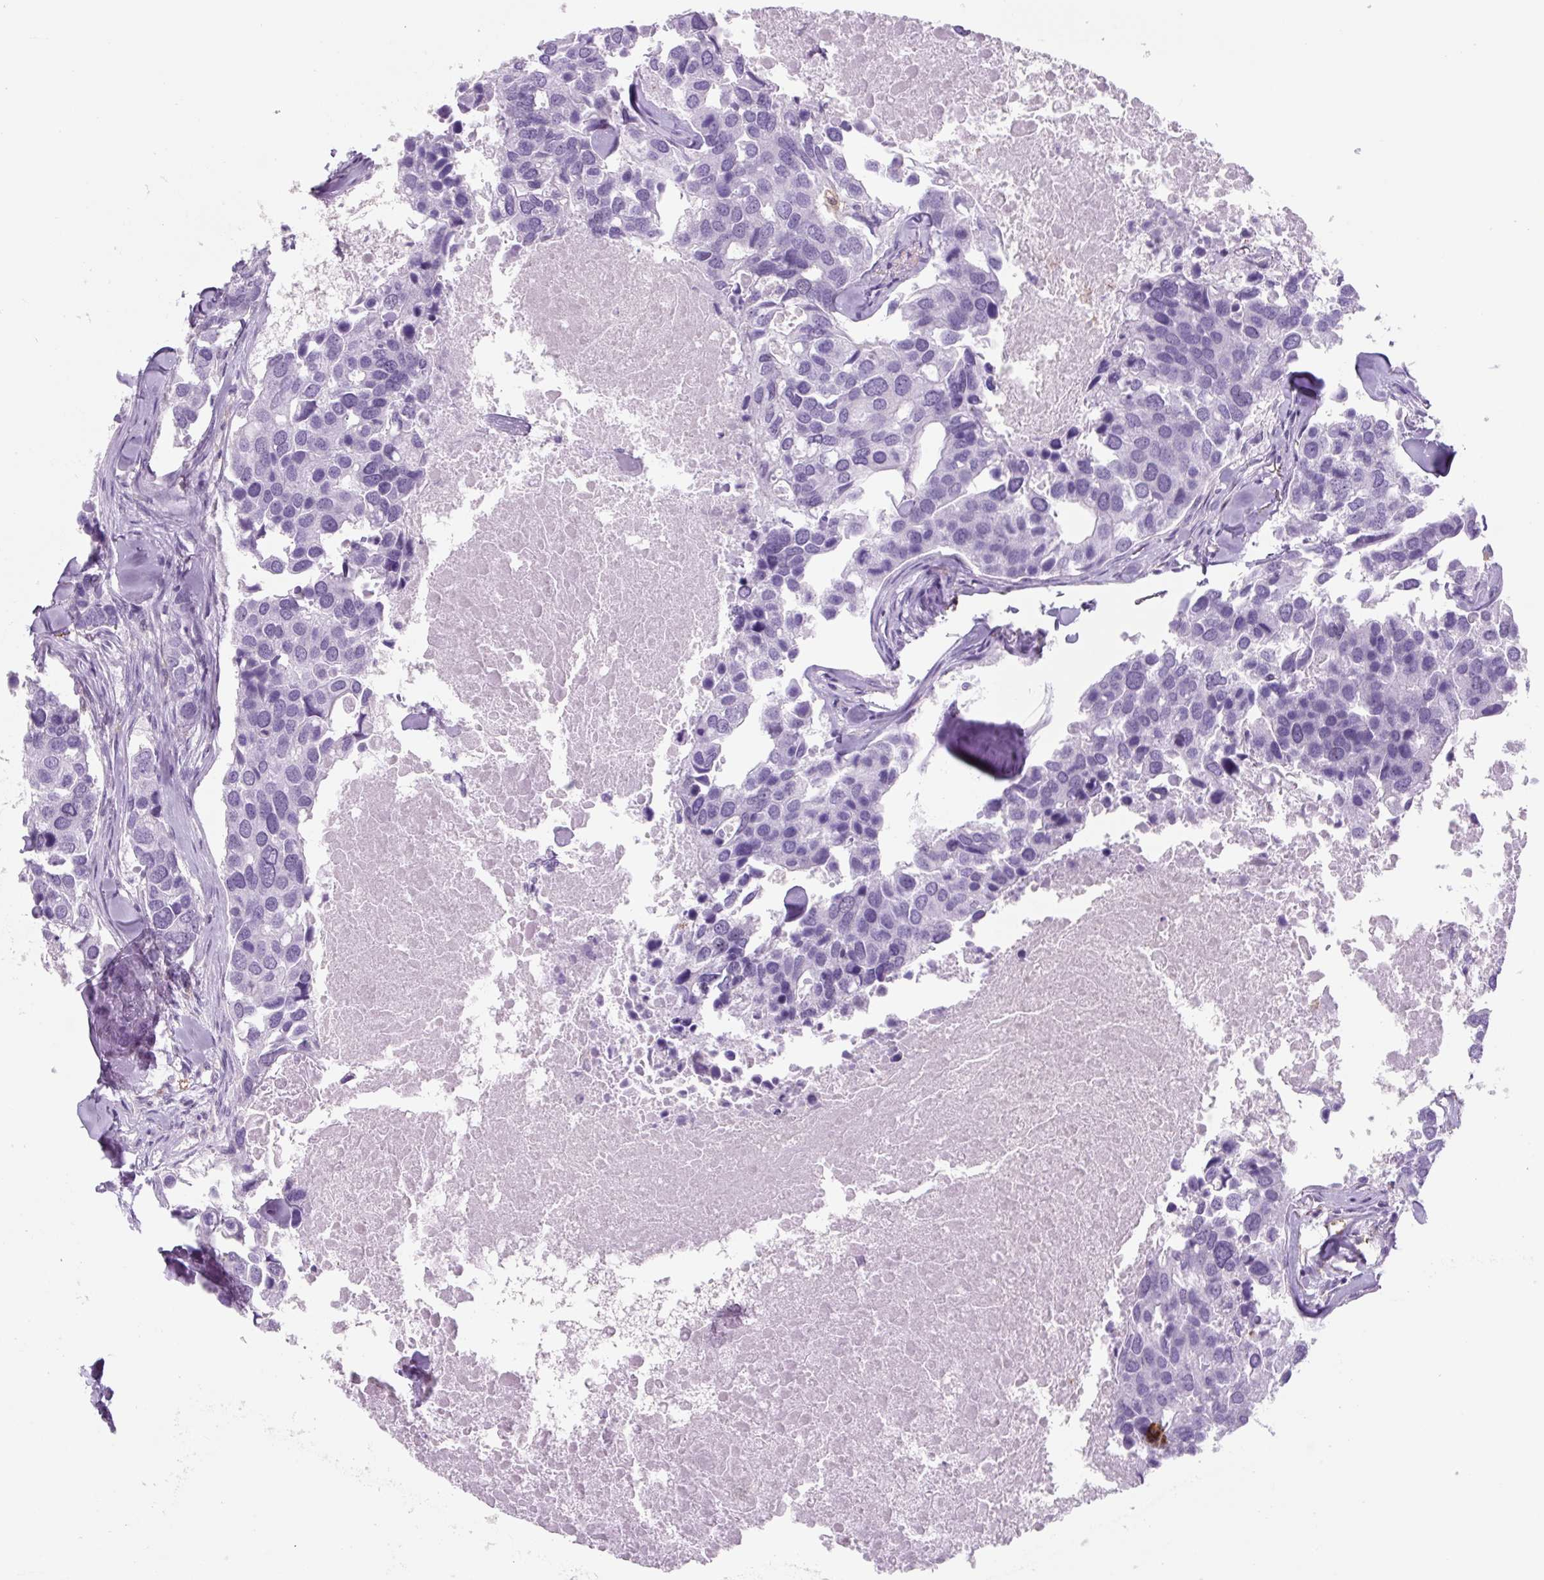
{"staining": {"intensity": "negative", "quantity": "none", "location": "none"}, "tissue": "breast cancer", "cell_type": "Tumor cells", "image_type": "cancer", "snomed": [{"axis": "morphology", "description": "Duct carcinoma"}, {"axis": "topography", "description": "Breast"}], "caption": "High power microscopy photomicrograph of an immunohistochemistry photomicrograph of invasive ductal carcinoma (breast), revealing no significant expression in tumor cells.", "gene": "TNFRSF8", "patient": {"sex": "female", "age": 83}}